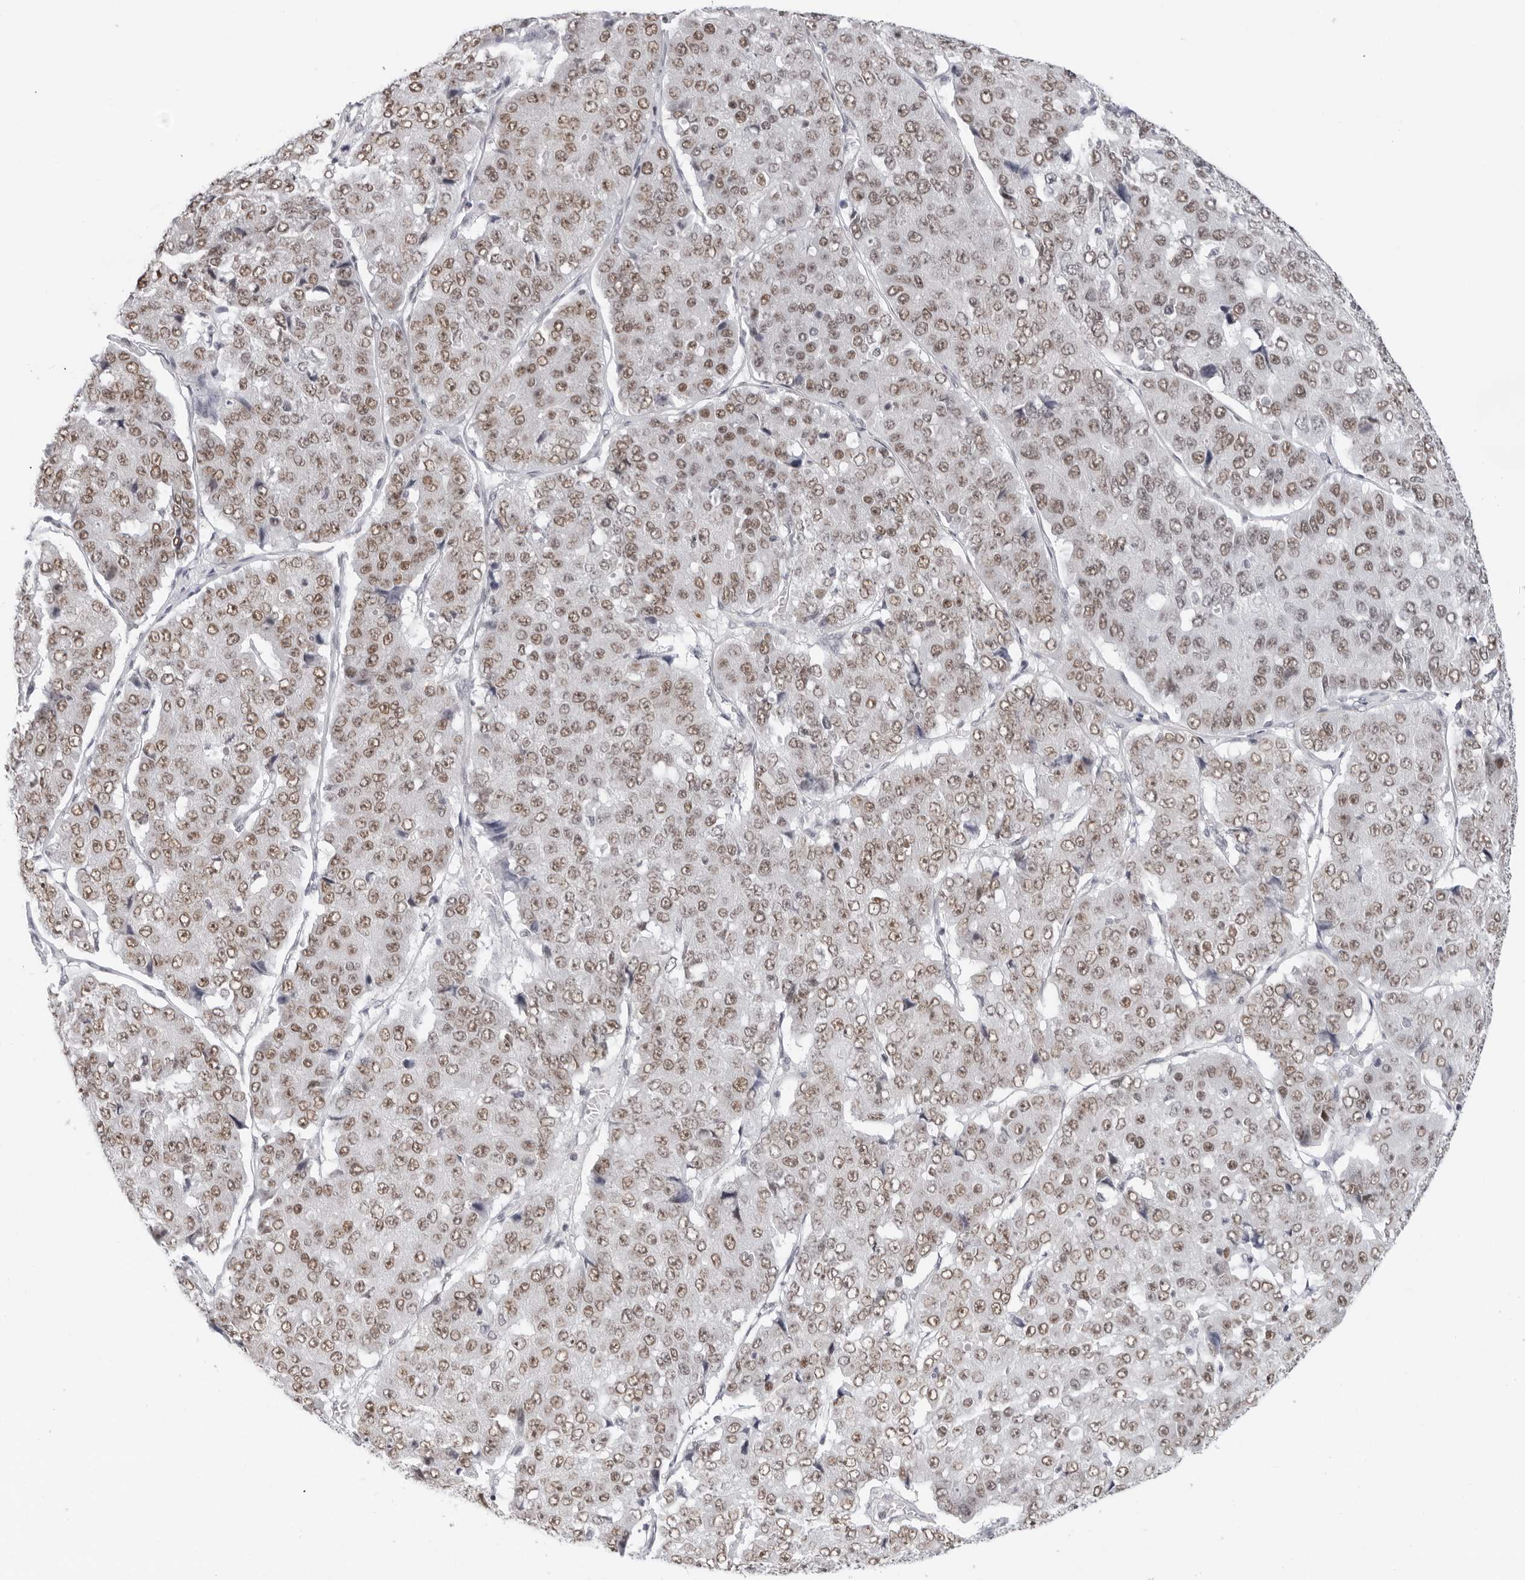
{"staining": {"intensity": "moderate", "quantity": ">75%", "location": "nuclear"}, "tissue": "pancreatic cancer", "cell_type": "Tumor cells", "image_type": "cancer", "snomed": [{"axis": "morphology", "description": "Adenocarcinoma, NOS"}, {"axis": "topography", "description": "Pancreas"}], "caption": "Adenocarcinoma (pancreatic) tissue demonstrates moderate nuclear positivity in approximately >75% of tumor cells", "gene": "FLG2", "patient": {"sex": "male", "age": 50}}